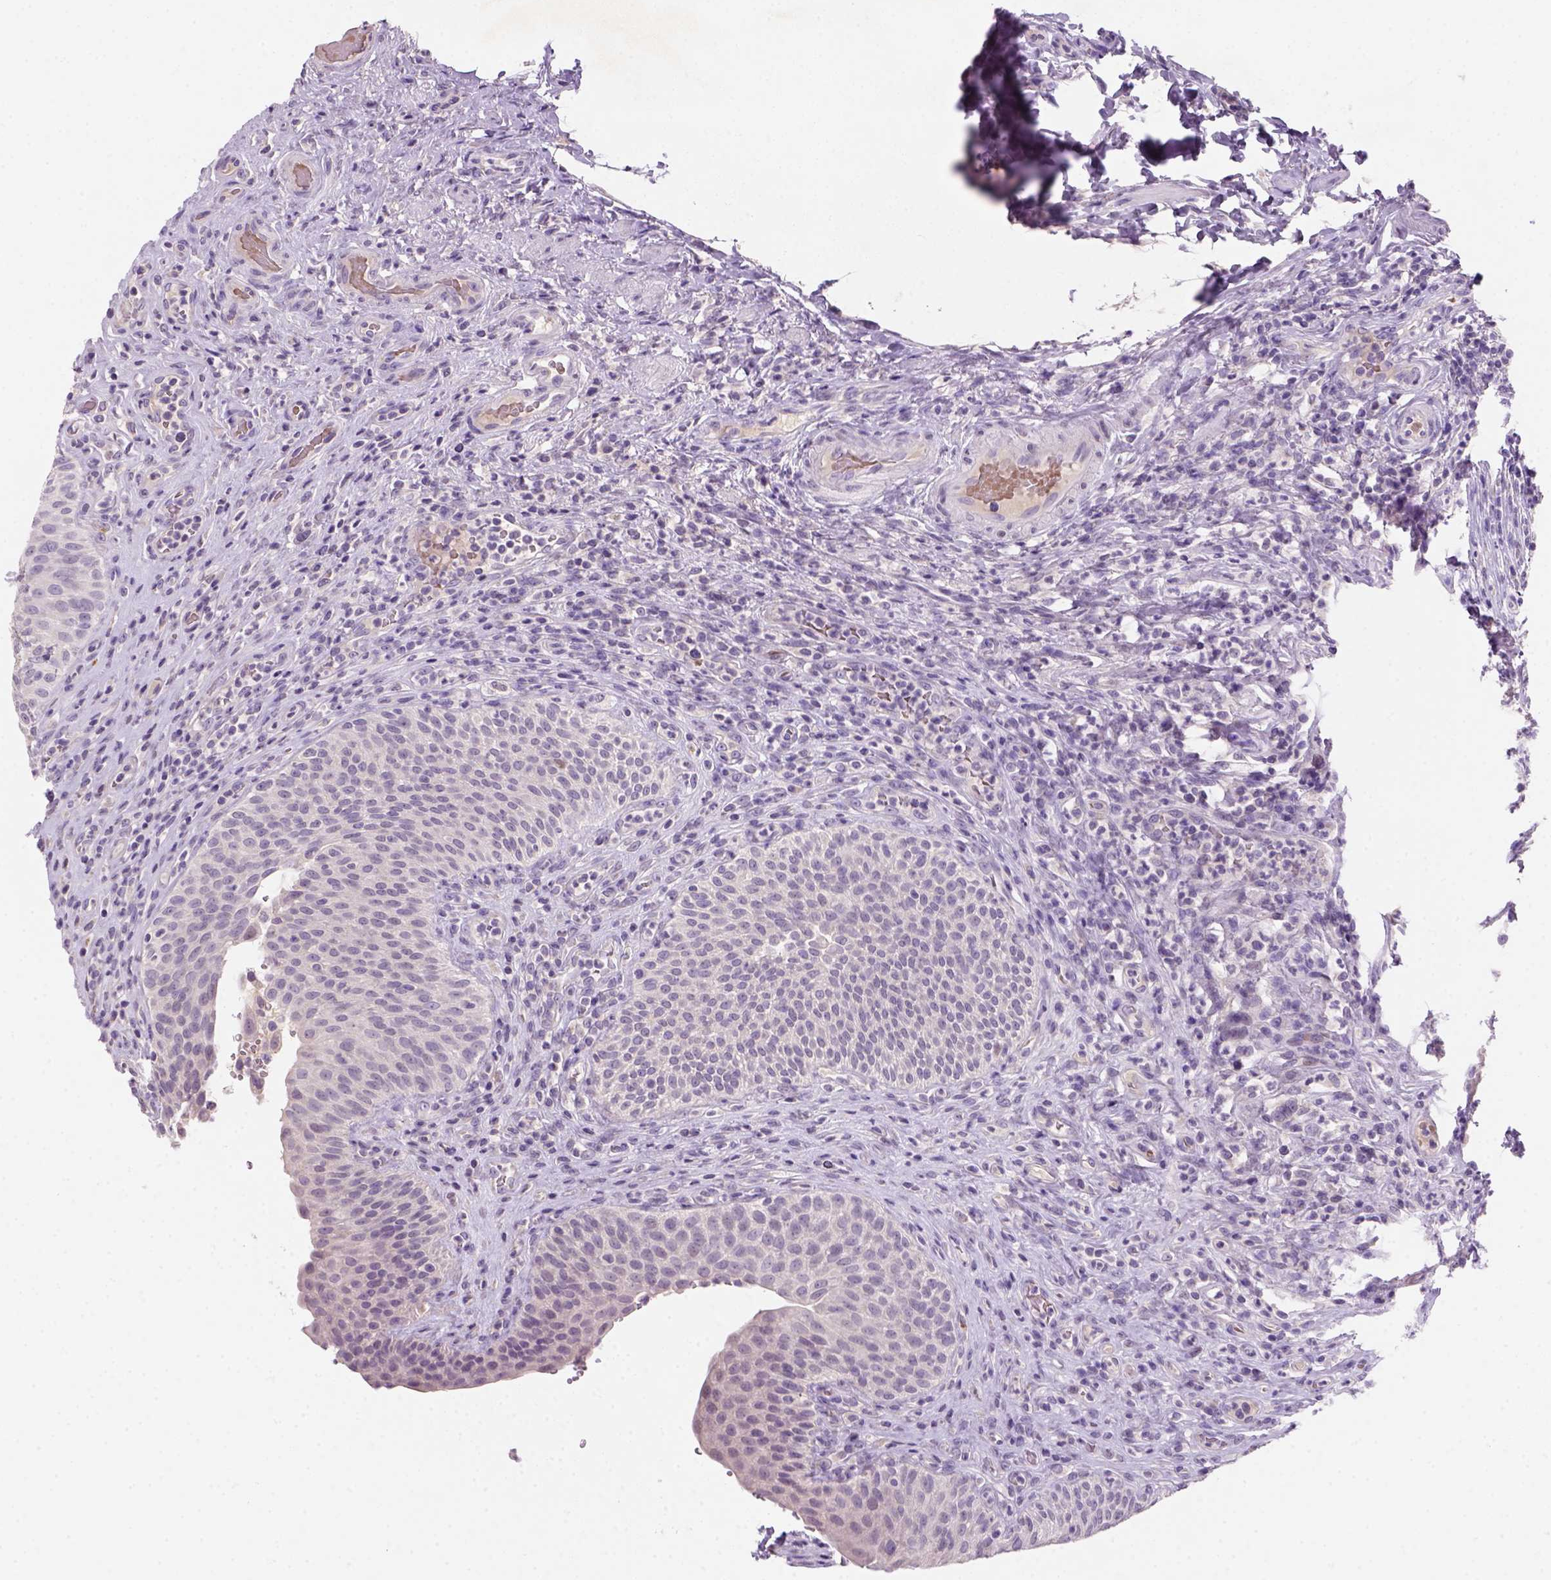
{"staining": {"intensity": "negative", "quantity": "none", "location": "none"}, "tissue": "urinary bladder", "cell_type": "Urothelial cells", "image_type": "normal", "snomed": [{"axis": "morphology", "description": "Normal tissue, NOS"}, {"axis": "topography", "description": "Urinary bladder"}, {"axis": "topography", "description": "Peripheral nerve tissue"}], "caption": "High power microscopy micrograph of an immunohistochemistry photomicrograph of benign urinary bladder, revealing no significant staining in urothelial cells. The staining was performed using DAB to visualize the protein expression in brown, while the nuclei were stained in blue with hematoxylin (Magnification: 20x).", "gene": "ZMAT4", "patient": {"sex": "male", "age": 66}}